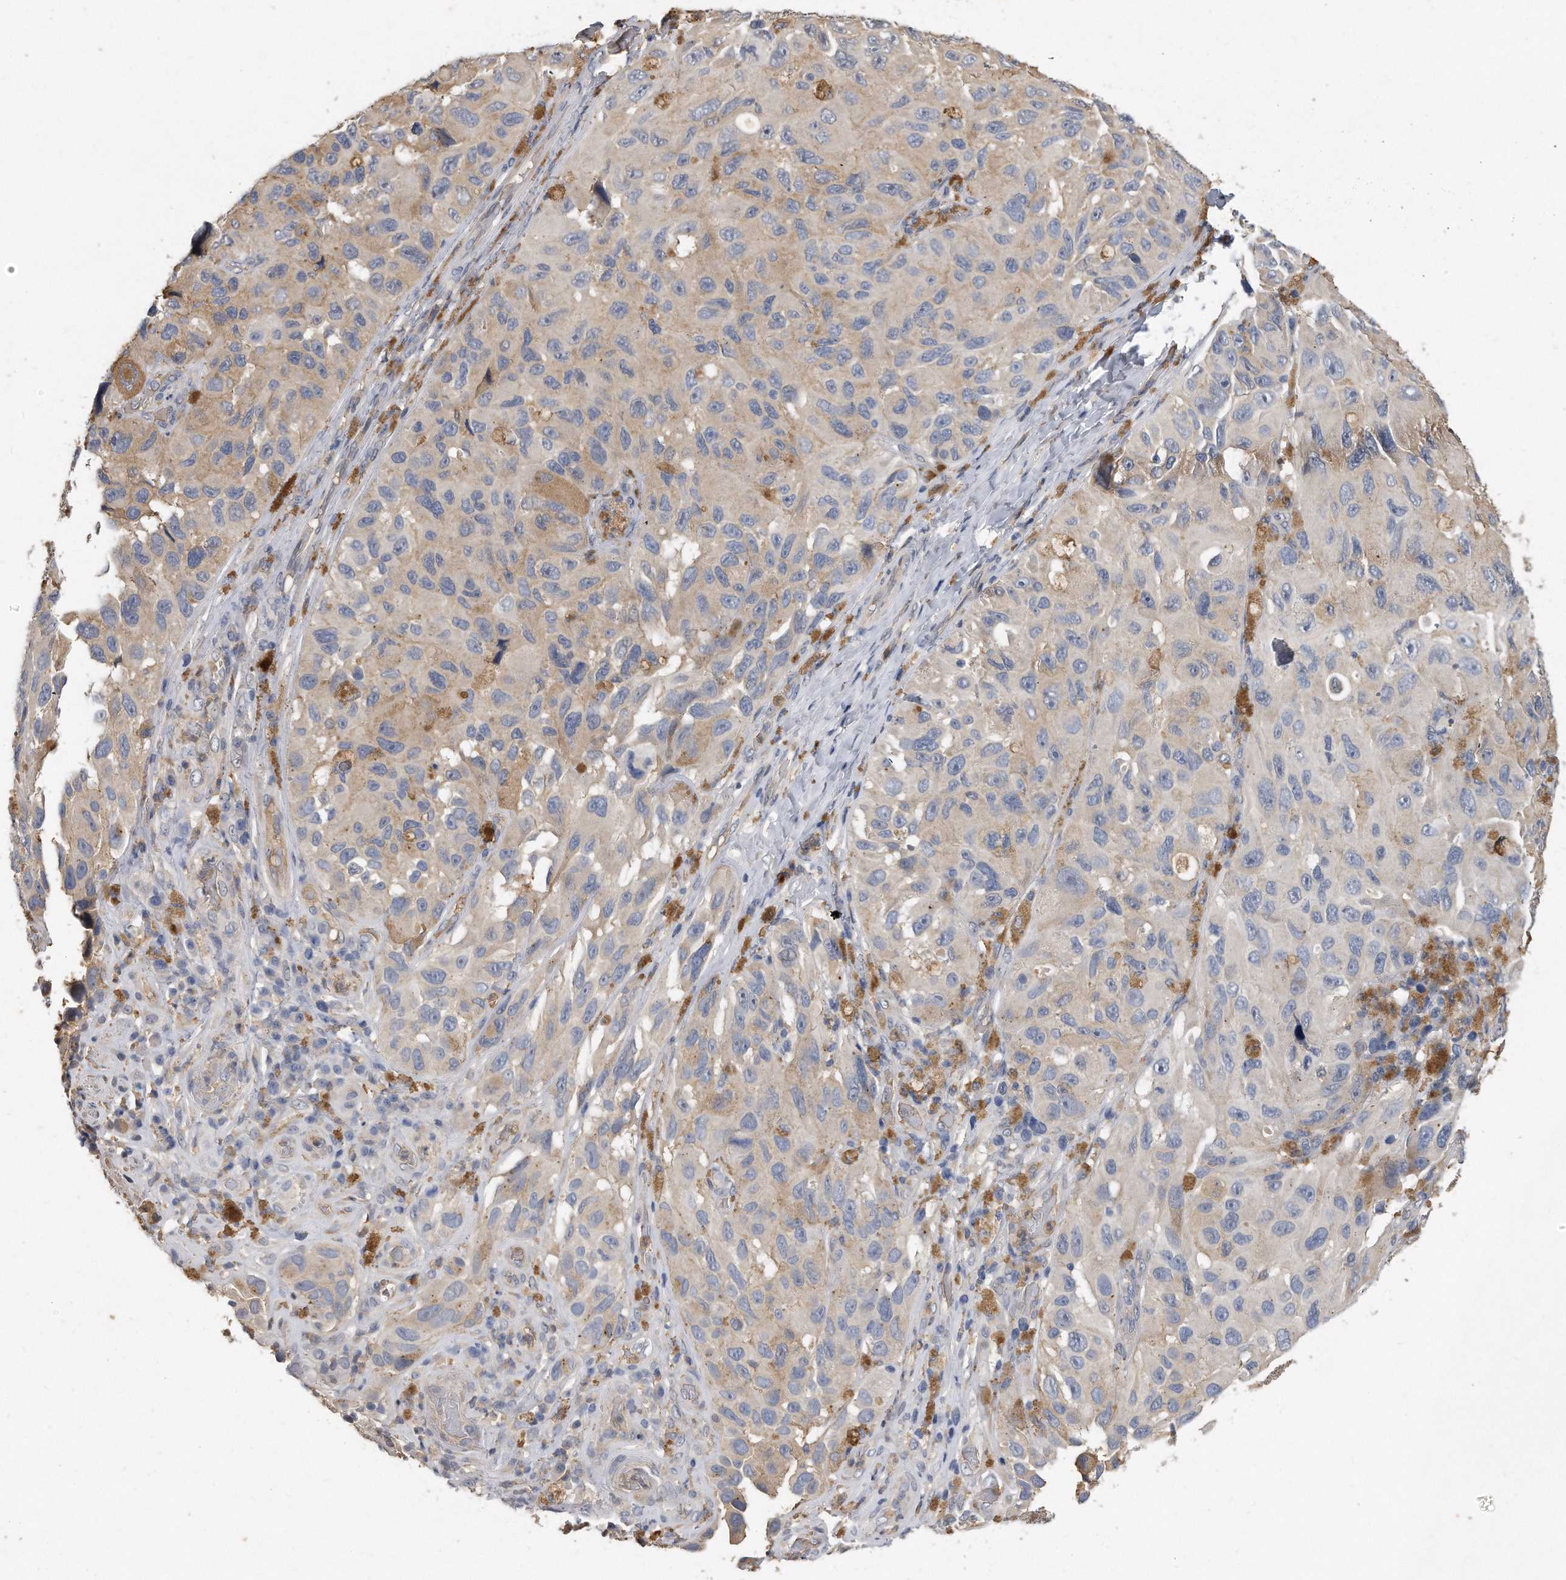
{"staining": {"intensity": "weak", "quantity": "<25%", "location": "cytoplasmic/membranous"}, "tissue": "melanoma", "cell_type": "Tumor cells", "image_type": "cancer", "snomed": [{"axis": "morphology", "description": "Malignant melanoma, NOS"}, {"axis": "topography", "description": "Skin"}], "caption": "Immunohistochemical staining of malignant melanoma reveals no significant positivity in tumor cells.", "gene": "HOMER3", "patient": {"sex": "female", "age": 73}}